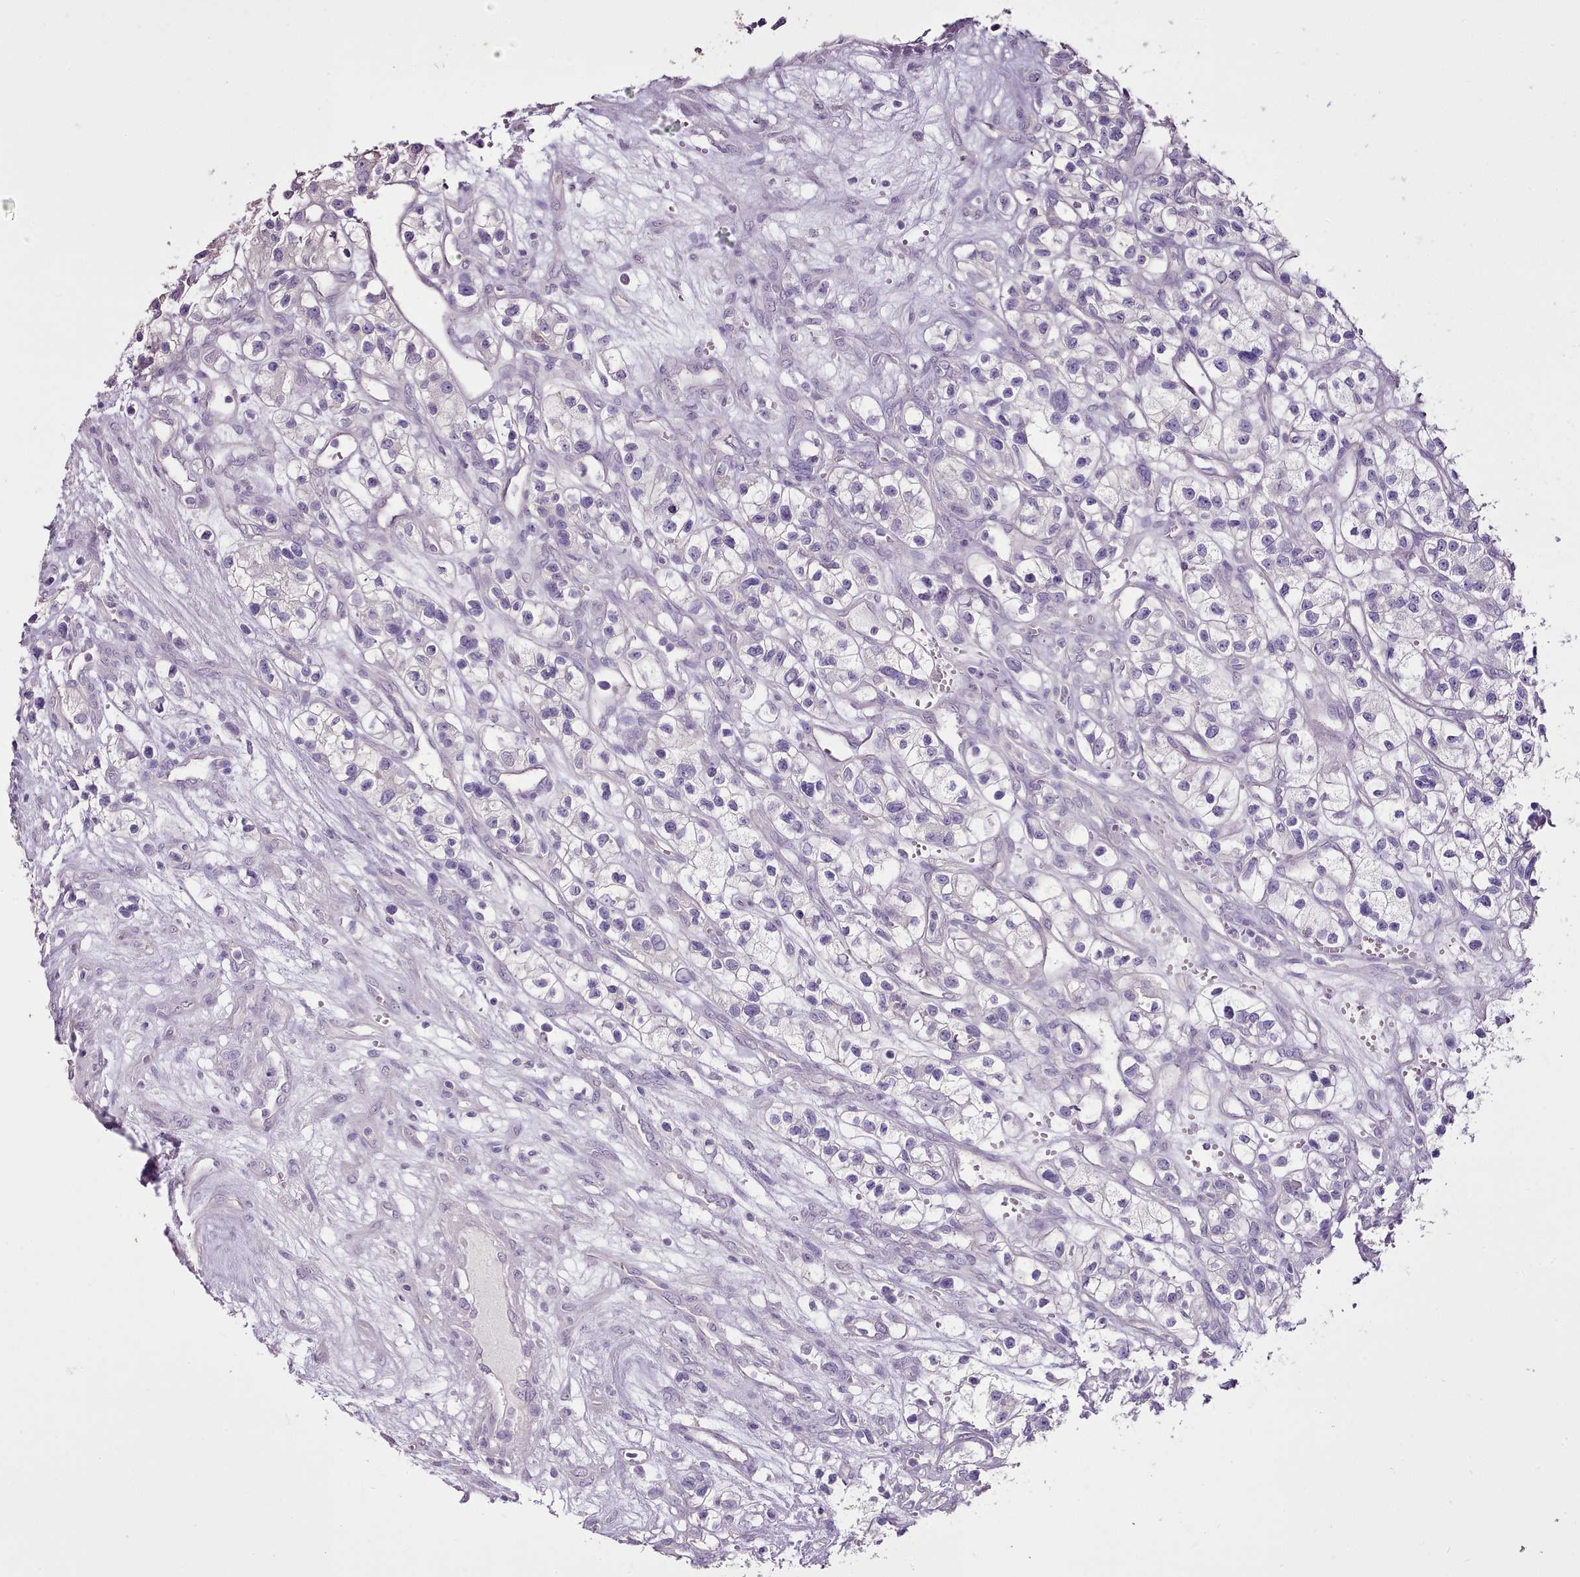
{"staining": {"intensity": "negative", "quantity": "none", "location": "none"}, "tissue": "renal cancer", "cell_type": "Tumor cells", "image_type": "cancer", "snomed": [{"axis": "morphology", "description": "Adenocarcinoma, NOS"}, {"axis": "topography", "description": "Kidney"}], "caption": "This is an immunohistochemistry (IHC) photomicrograph of human adenocarcinoma (renal). There is no staining in tumor cells.", "gene": "BLOC1S2", "patient": {"sex": "female", "age": 57}}